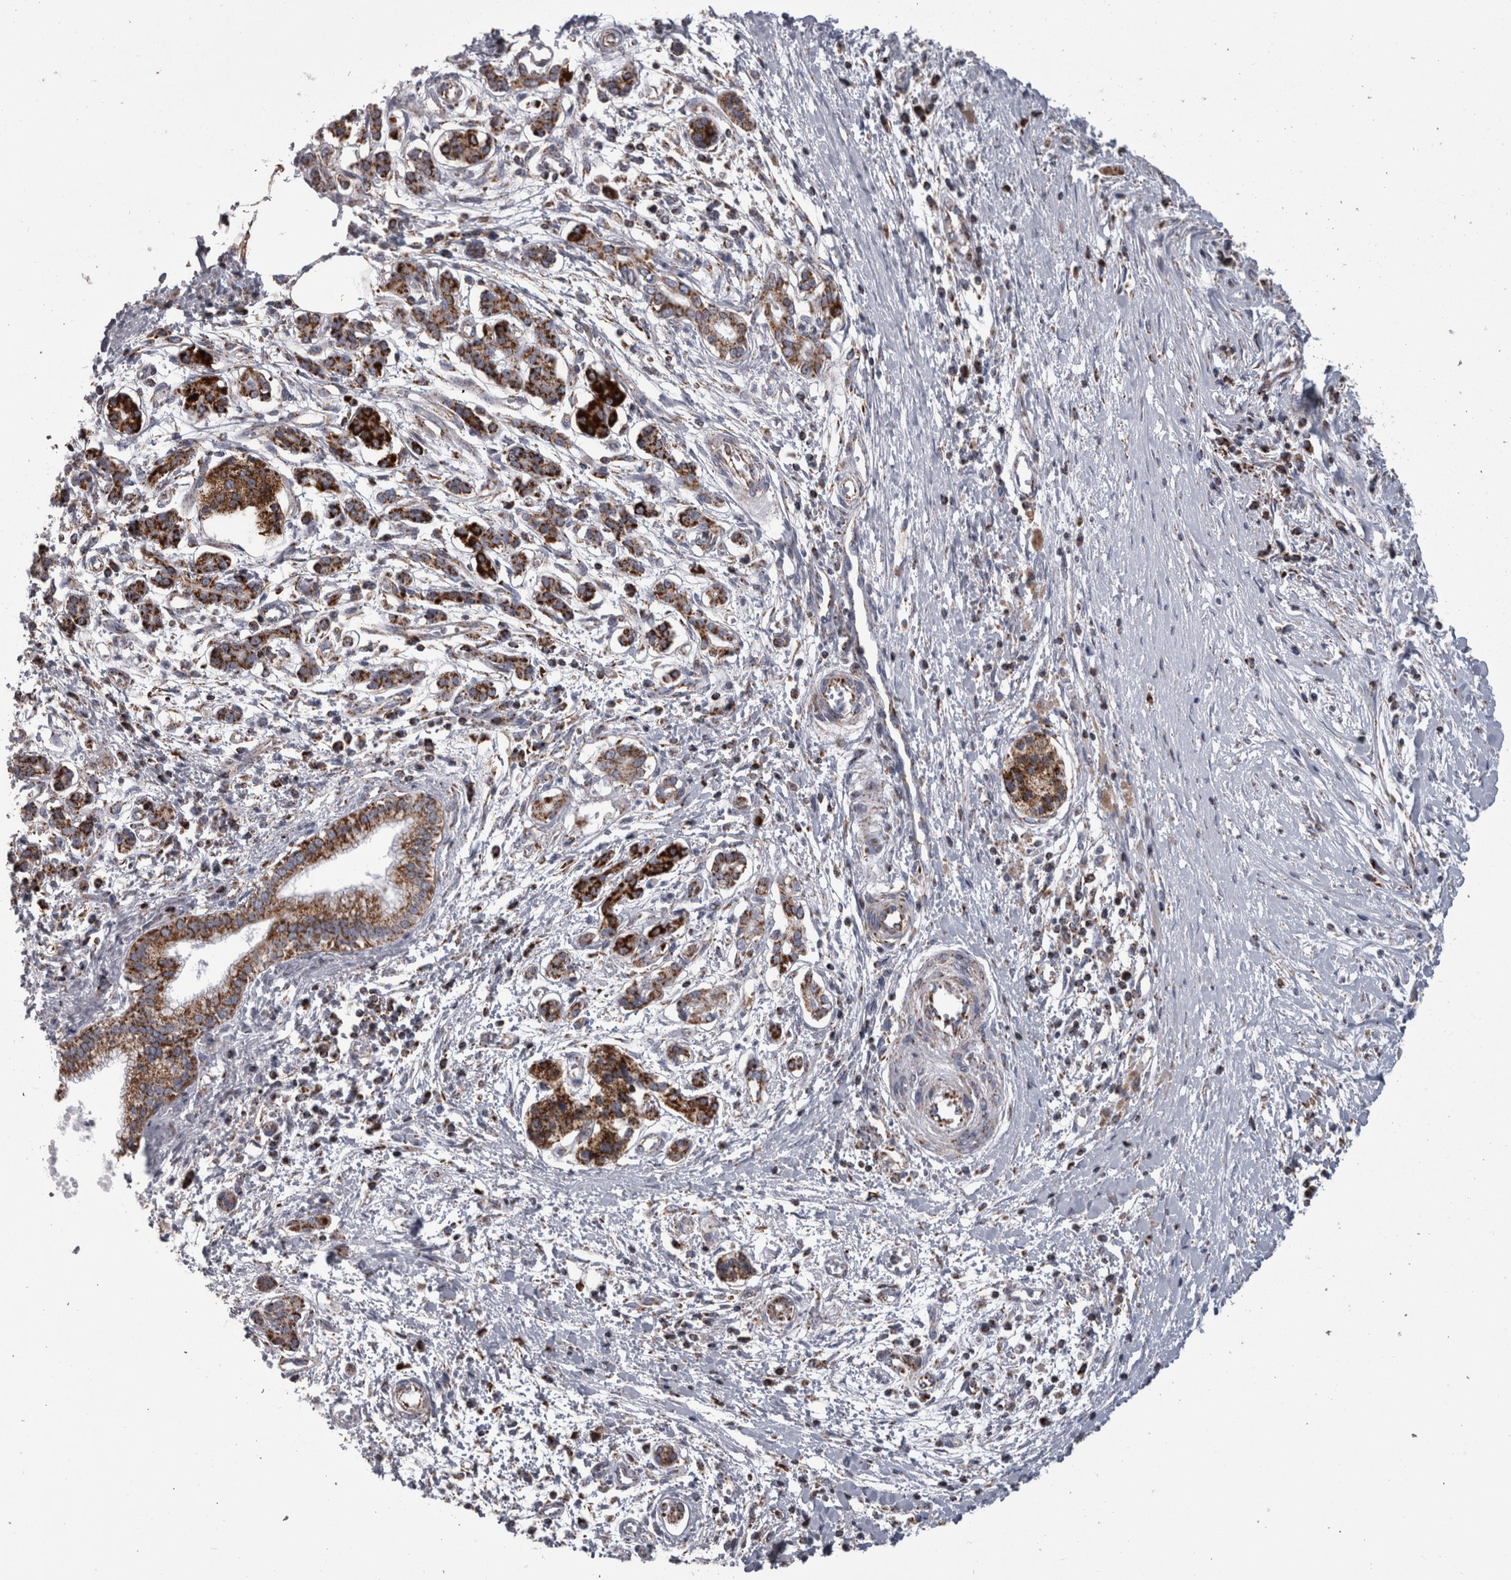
{"staining": {"intensity": "strong", "quantity": ">75%", "location": "cytoplasmic/membranous"}, "tissue": "pancreatic cancer", "cell_type": "Tumor cells", "image_type": "cancer", "snomed": [{"axis": "morphology", "description": "Adenocarcinoma, NOS"}, {"axis": "topography", "description": "Pancreas"}], "caption": "A histopathology image showing strong cytoplasmic/membranous staining in about >75% of tumor cells in adenocarcinoma (pancreatic), as visualized by brown immunohistochemical staining.", "gene": "MDH2", "patient": {"sex": "male", "age": 58}}